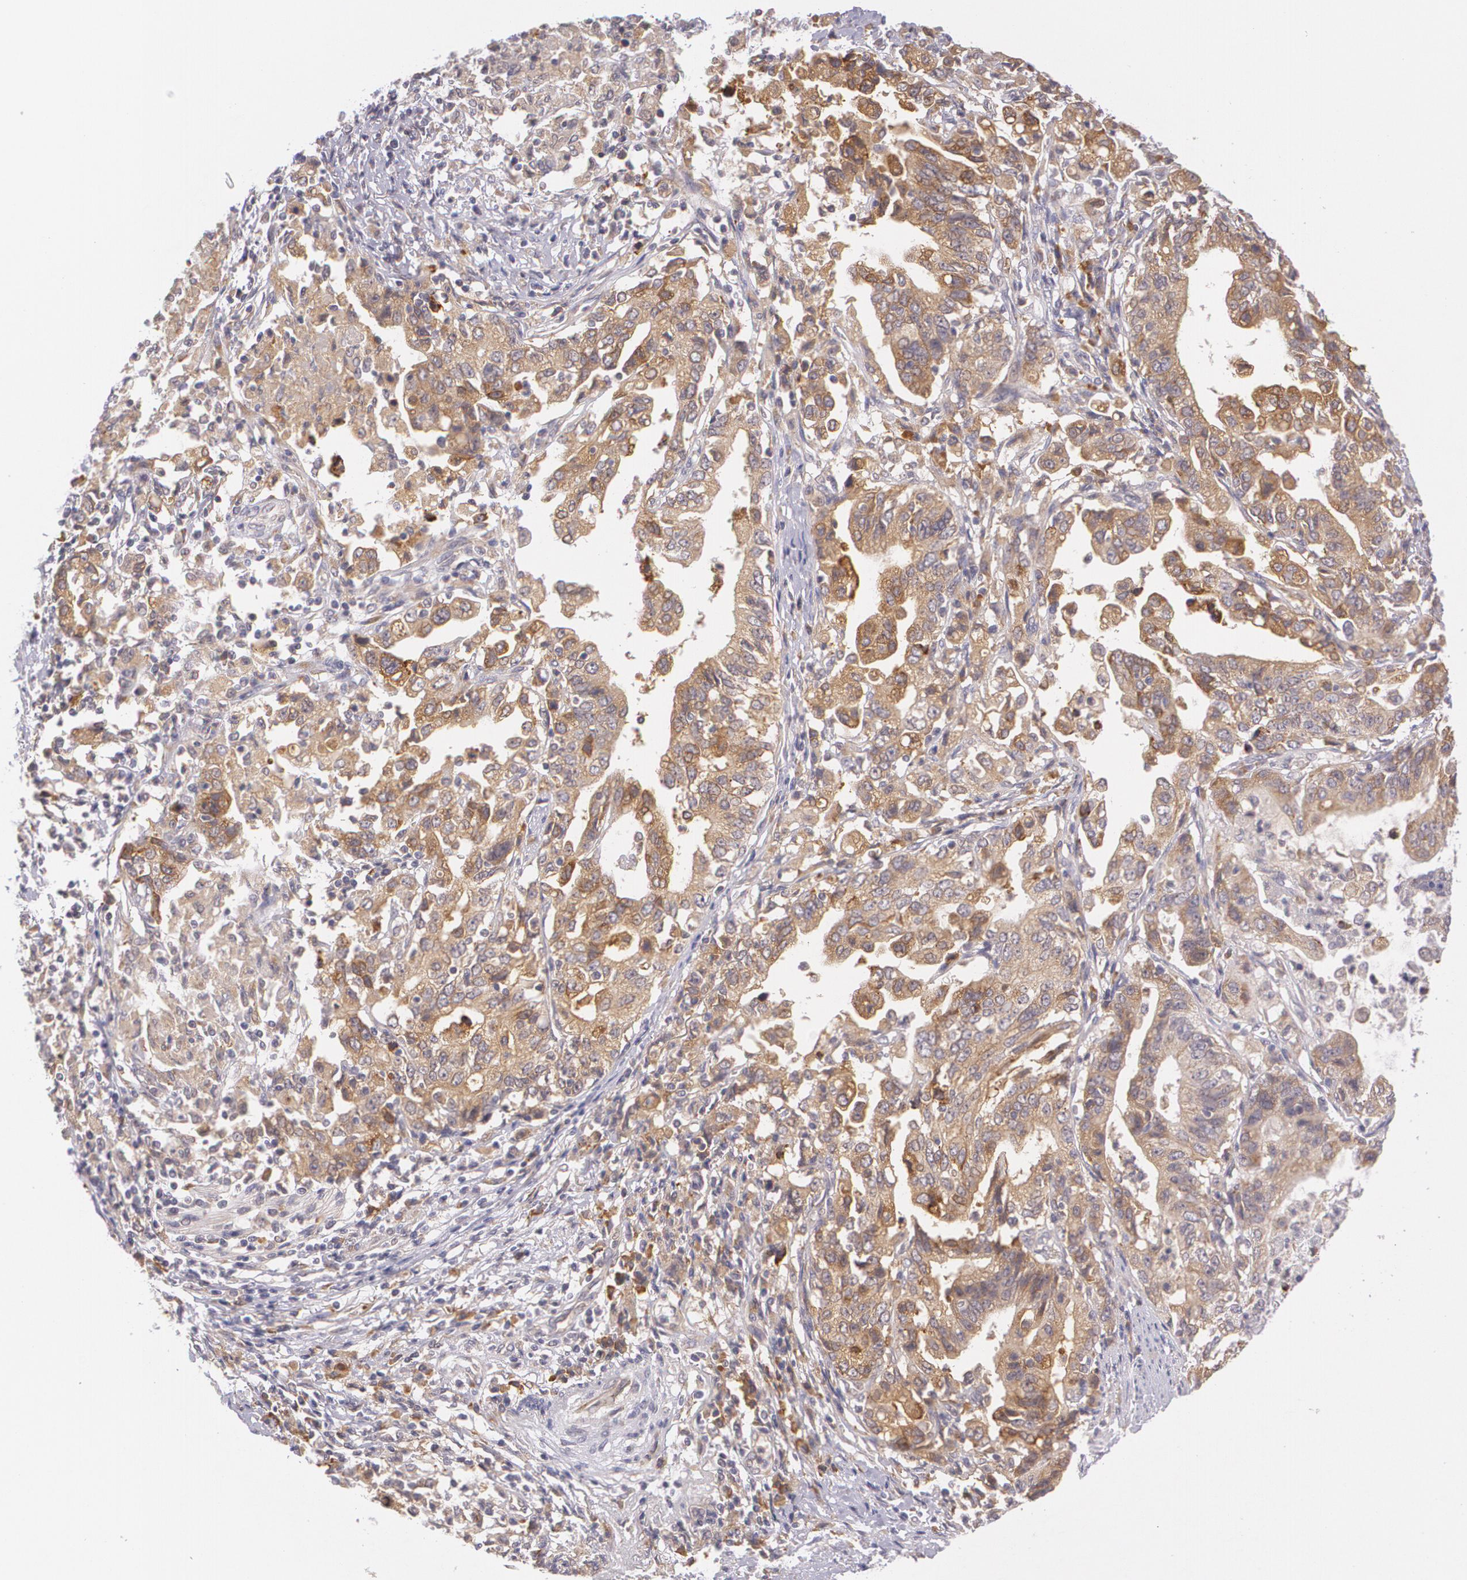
{"staining": {"intensity": "weak", "quantity": ">75%", "location": "cytoplasmic/membranous"}, "tissue": "stomach cancer", "cell_type": "Tumor cells", "image_type": "cancer", "snomed": [{"axis": "morphology", "description": "Adenocarcinoma, NOS"}, {"axis": "topography", "description": "Stomach, upper"}], "caption": "Immunohistochemical staining of stomach cancer (adenocarcinoma) shows low levels of weak cytoplasmic/membranous expression in about >75% of tumor cells. (DAB (3,3'-diaminobenzidine) = brown stain, brightfield microscopy at high magnification).", "gene": "CCL17", "patient": {"sex": "female", "age": 50}}